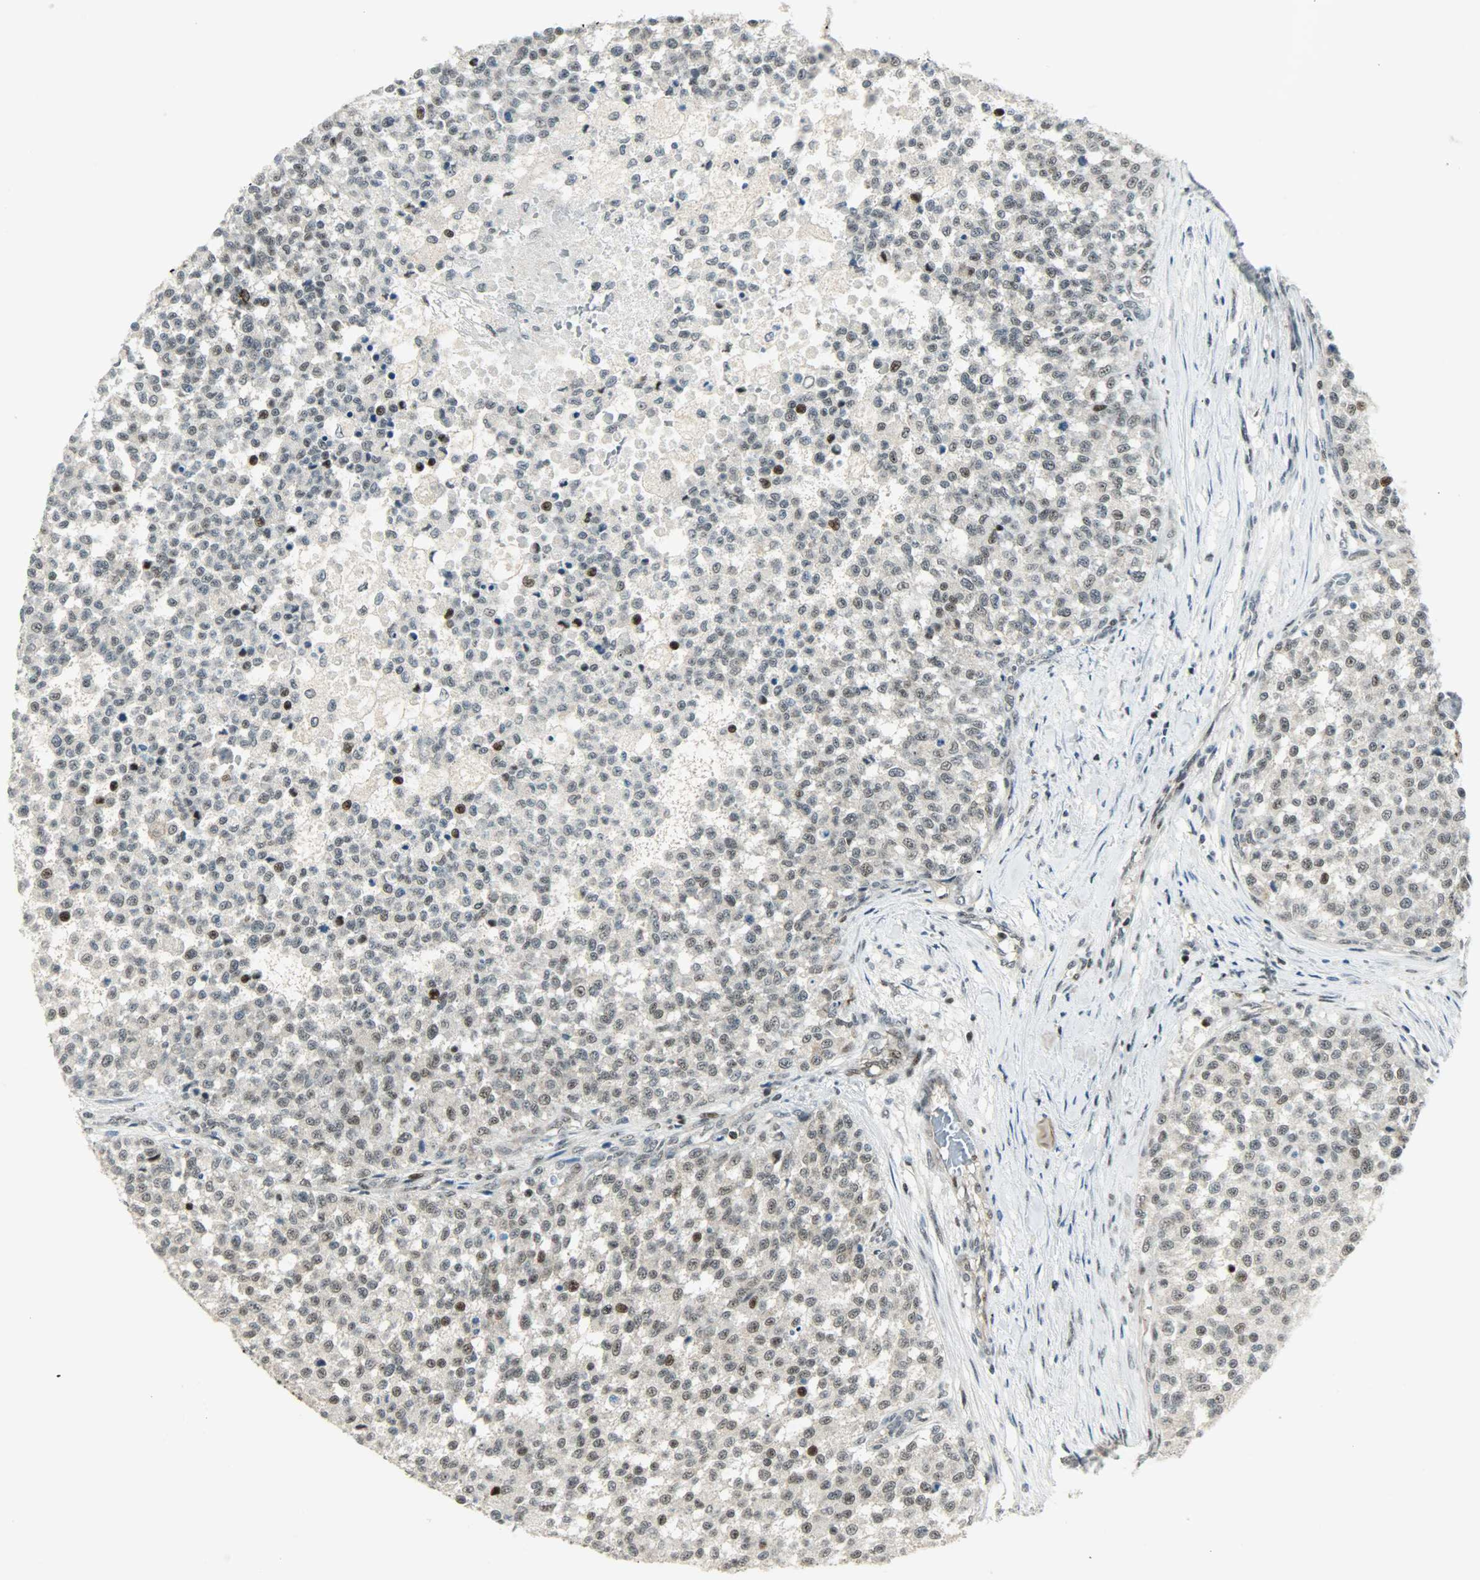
{"staining": {"intensity": "weak", "quantity": "25%-75%", "location": "cytoplasmic/membranous,nuclear"}, "tissue": "testis cancer", "cell_type": "Tumor cells", "image_type": "cancer", "snomed": [{"axis": "morphology", "description": "Seminoma, NOS"}, {"axis": "topography", "description": "Testis"}], "caption": "Testis cancer (seminoma) stained with a brown dye demonstrates weak cytoplasmic/membranous and nuclear positive staining in about 25%-75% of tumor cells.", "gene": "IL15", "patient": {"sex": "male", "age": 59}}